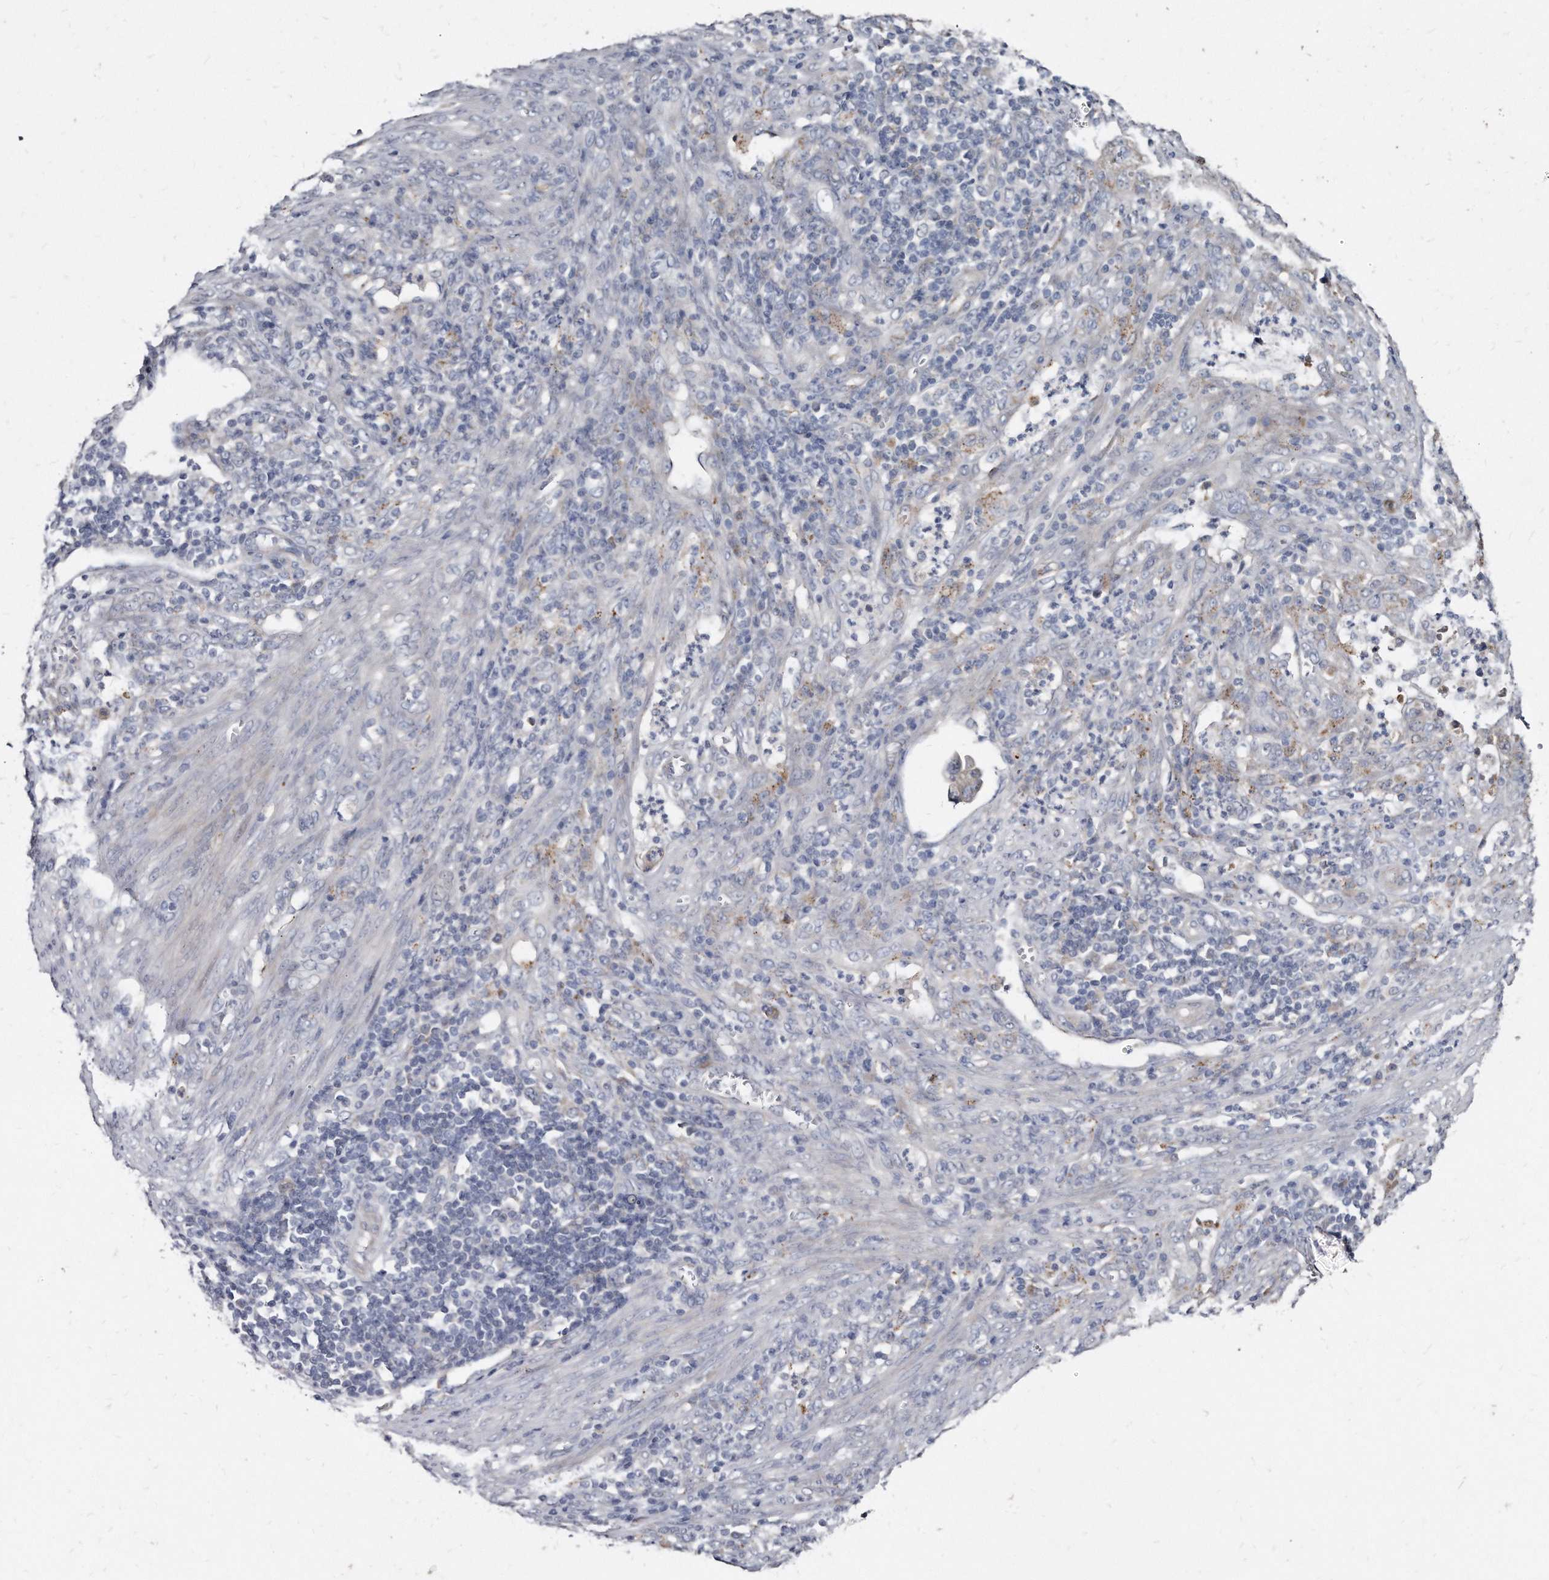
{"staining": {"intensity": "negative", "quantity": "none", "location": "none"}, "tissue": "endometrial cancer", "cell_type": "Tumor cells", "image_type": "cancer", "snomed": [{"axis": "morphology", "description": "Adenocarcinoma, NOS"}, {"axis": "topography", "description": "Endometrium"}], "caption": "Protein analysis of adenocarcinoma (endometrial) demonstrates no significant positivity in tumor cells. (DAB IHC with hematoxylin counter stain).", "gene": "KLHDC3", "patient": {"sex": "female", "age": 51}}